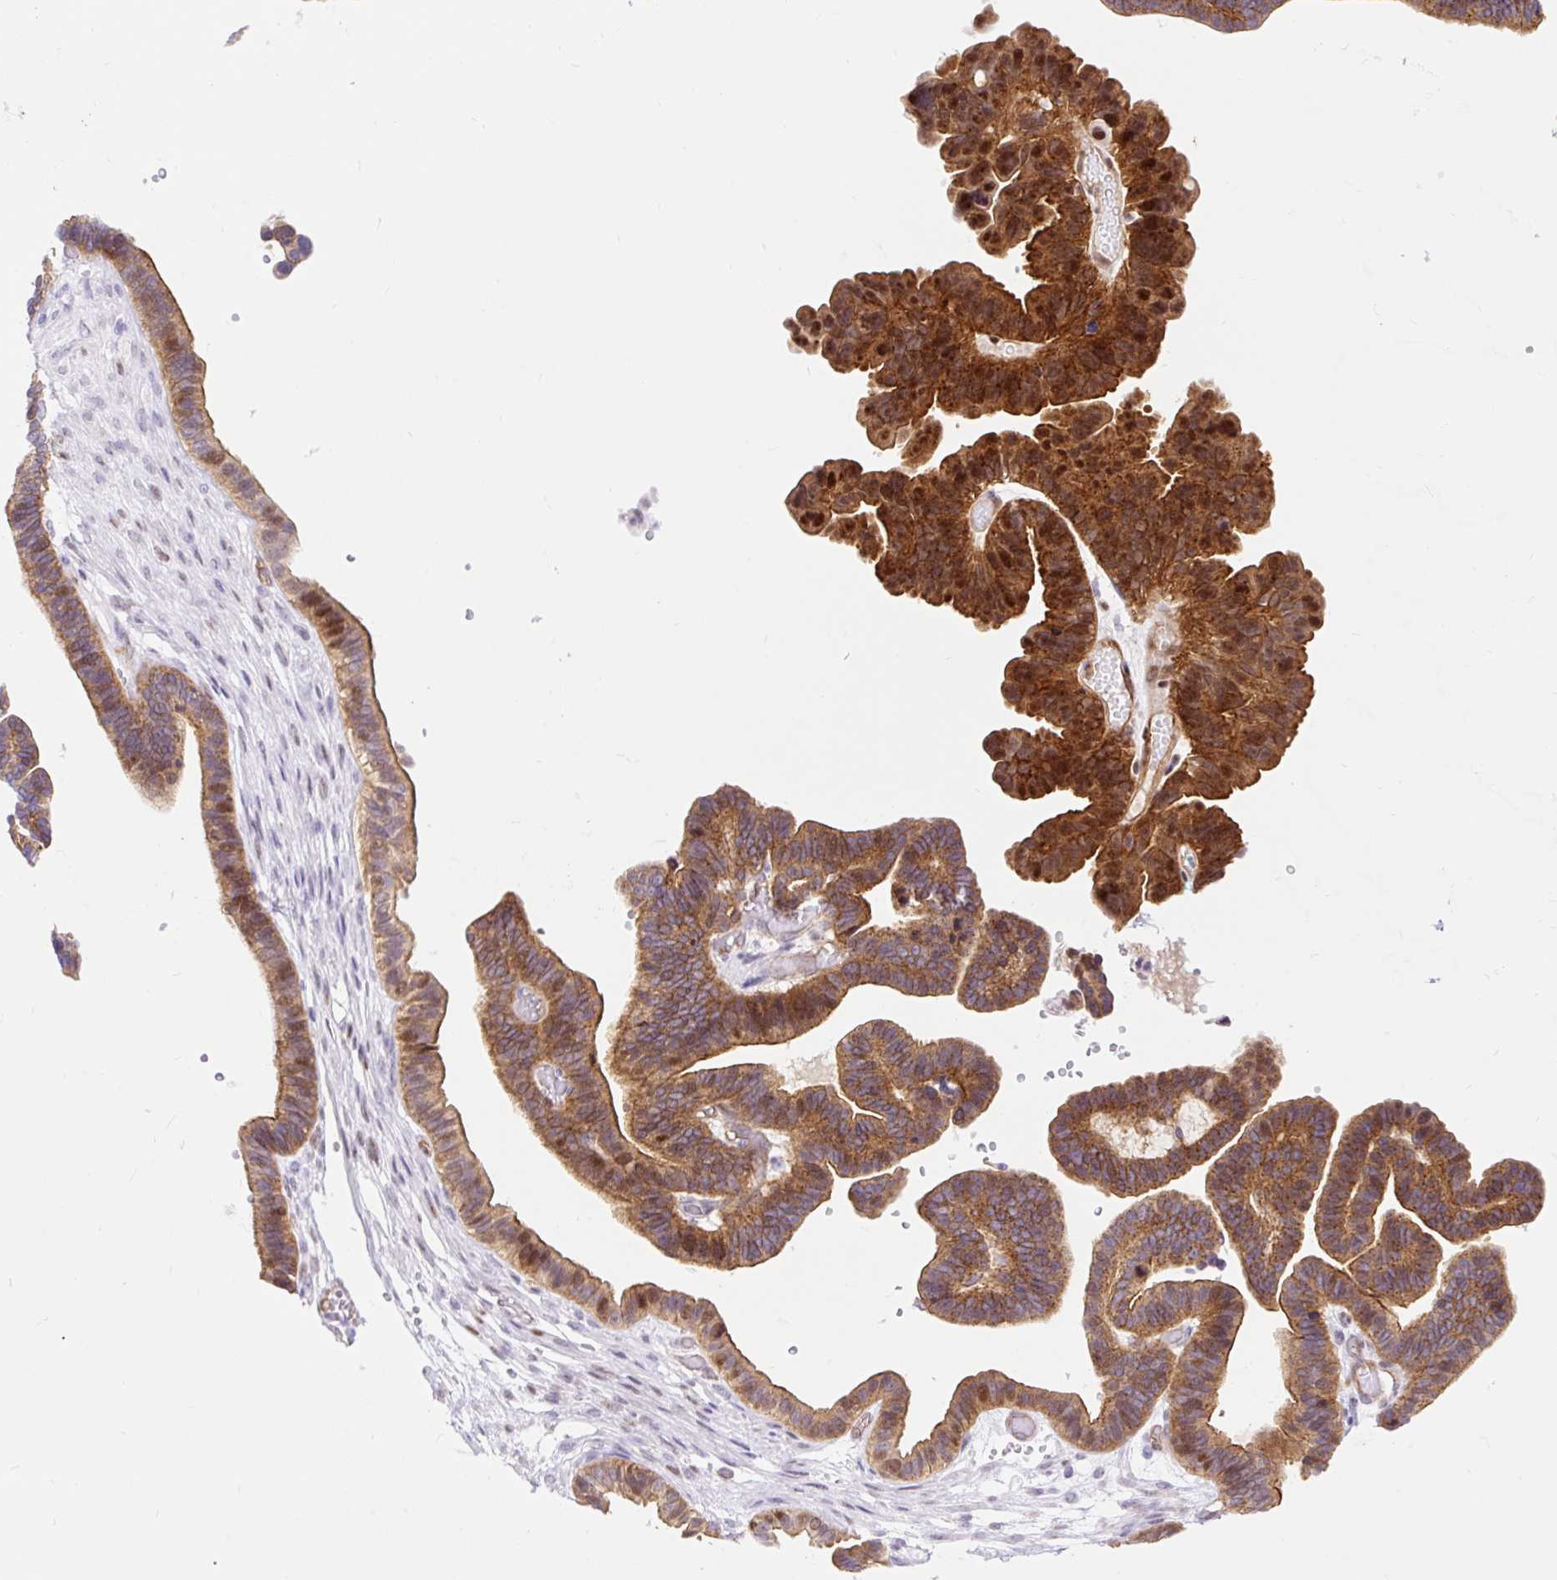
{"staining": {"intensity": "strong", "quantity": "25%-75%", "location": "cytoplasmic/membranous,nuclear"}, "tissue": "ovarian cancer", "cell_type": "Tumor cells", "image_type": "cancer", "snomed": [{"axis": "morphology", "description": "Cystadenocarcinoma, serous, NOS"}, {"axis": "topography", "description": "Ovary"}], "caption": "Immunohistochemistry (IHC) (DAB) staining of ovarian cancer displays strong cytoplasmic/membranous and nuclear protein expression in about 25%-75% of tumor cells.", "gene": "HIP1R", "patient": {"sex": "female", "age": 56}}